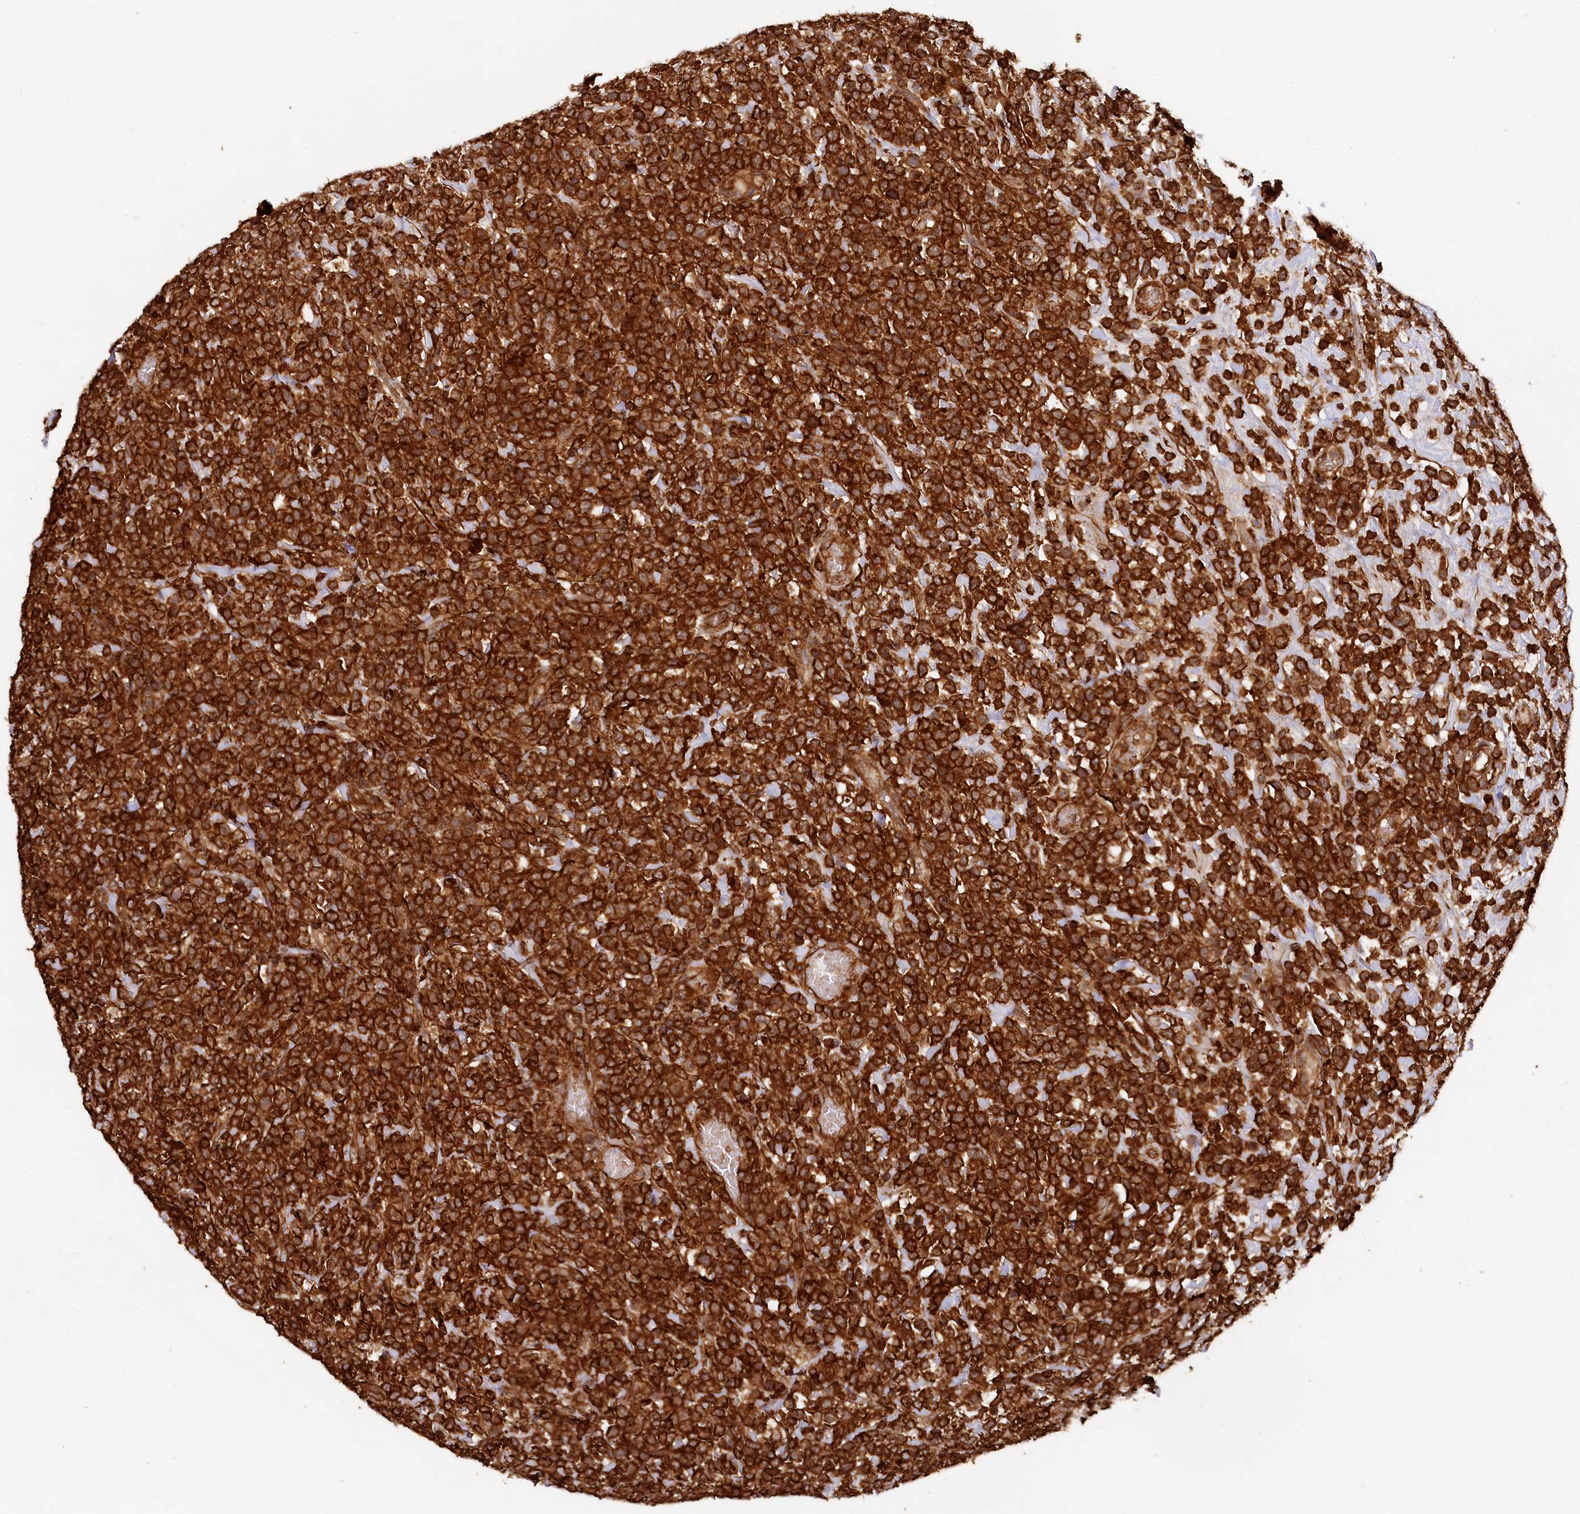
{"staining": {"intensity": "strong", "quantity": ">75%", "location": "cytoplasmic/membranous"}, "tissue": "lymphoma", "cell_type": "Tumor cells", "image_type": "cancer", "snomed": [{"axis": "morphology", "description": "Malignant lymphoma, non-Hodgkin's type, High grade"}, {"axis": "topography", "description": "Colon"}], "caption": "The image displays a brown stain indicating the presence of a protein in the cytoplasmic/membranous of tumor cells in high-grade malignant lymphoma, non-Hodgkin's type.", "gene": "STUB1", "patient": {"sex": "female", "age": 53}}